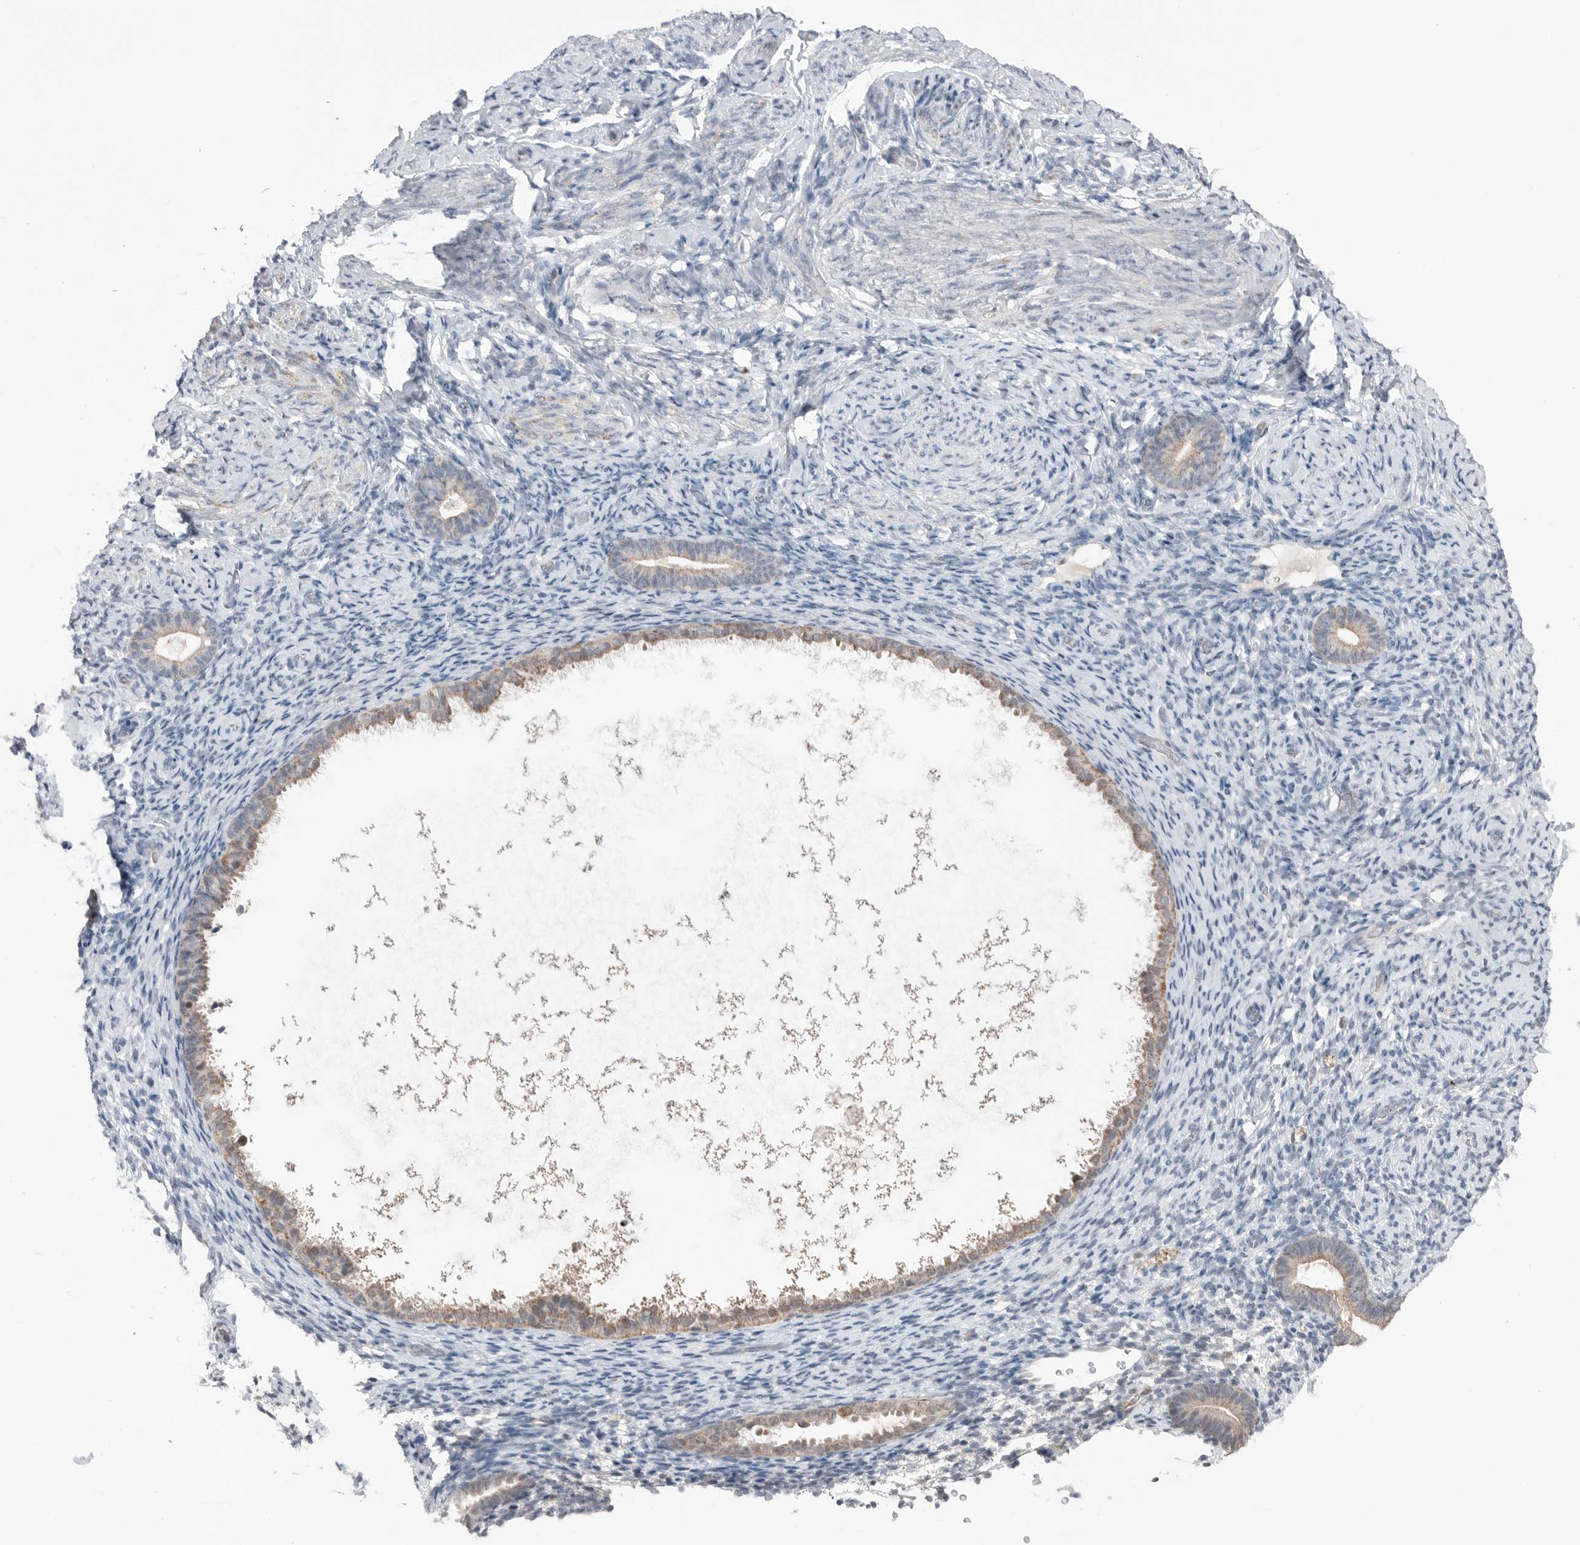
{"staining": {"intensity": "negative", "quantity": "none", "location": "none"}, "tissue": "endometrium", "cell_type": "Cells in endometrial stroma", "image_type": "normal", "snomed": [{"axis": "morphology", "description": "Normal tissue, NOS"}, {"axis": "topography", "description": "Endometrium"}], "caption": "IHC photomicrograph of normal endometrium stained for a protein (brown), which demonstrates no staining in cells in endometrial stroma.", "gene": "NTAQ1", "patient": {"sex": "female", "age": 51}}